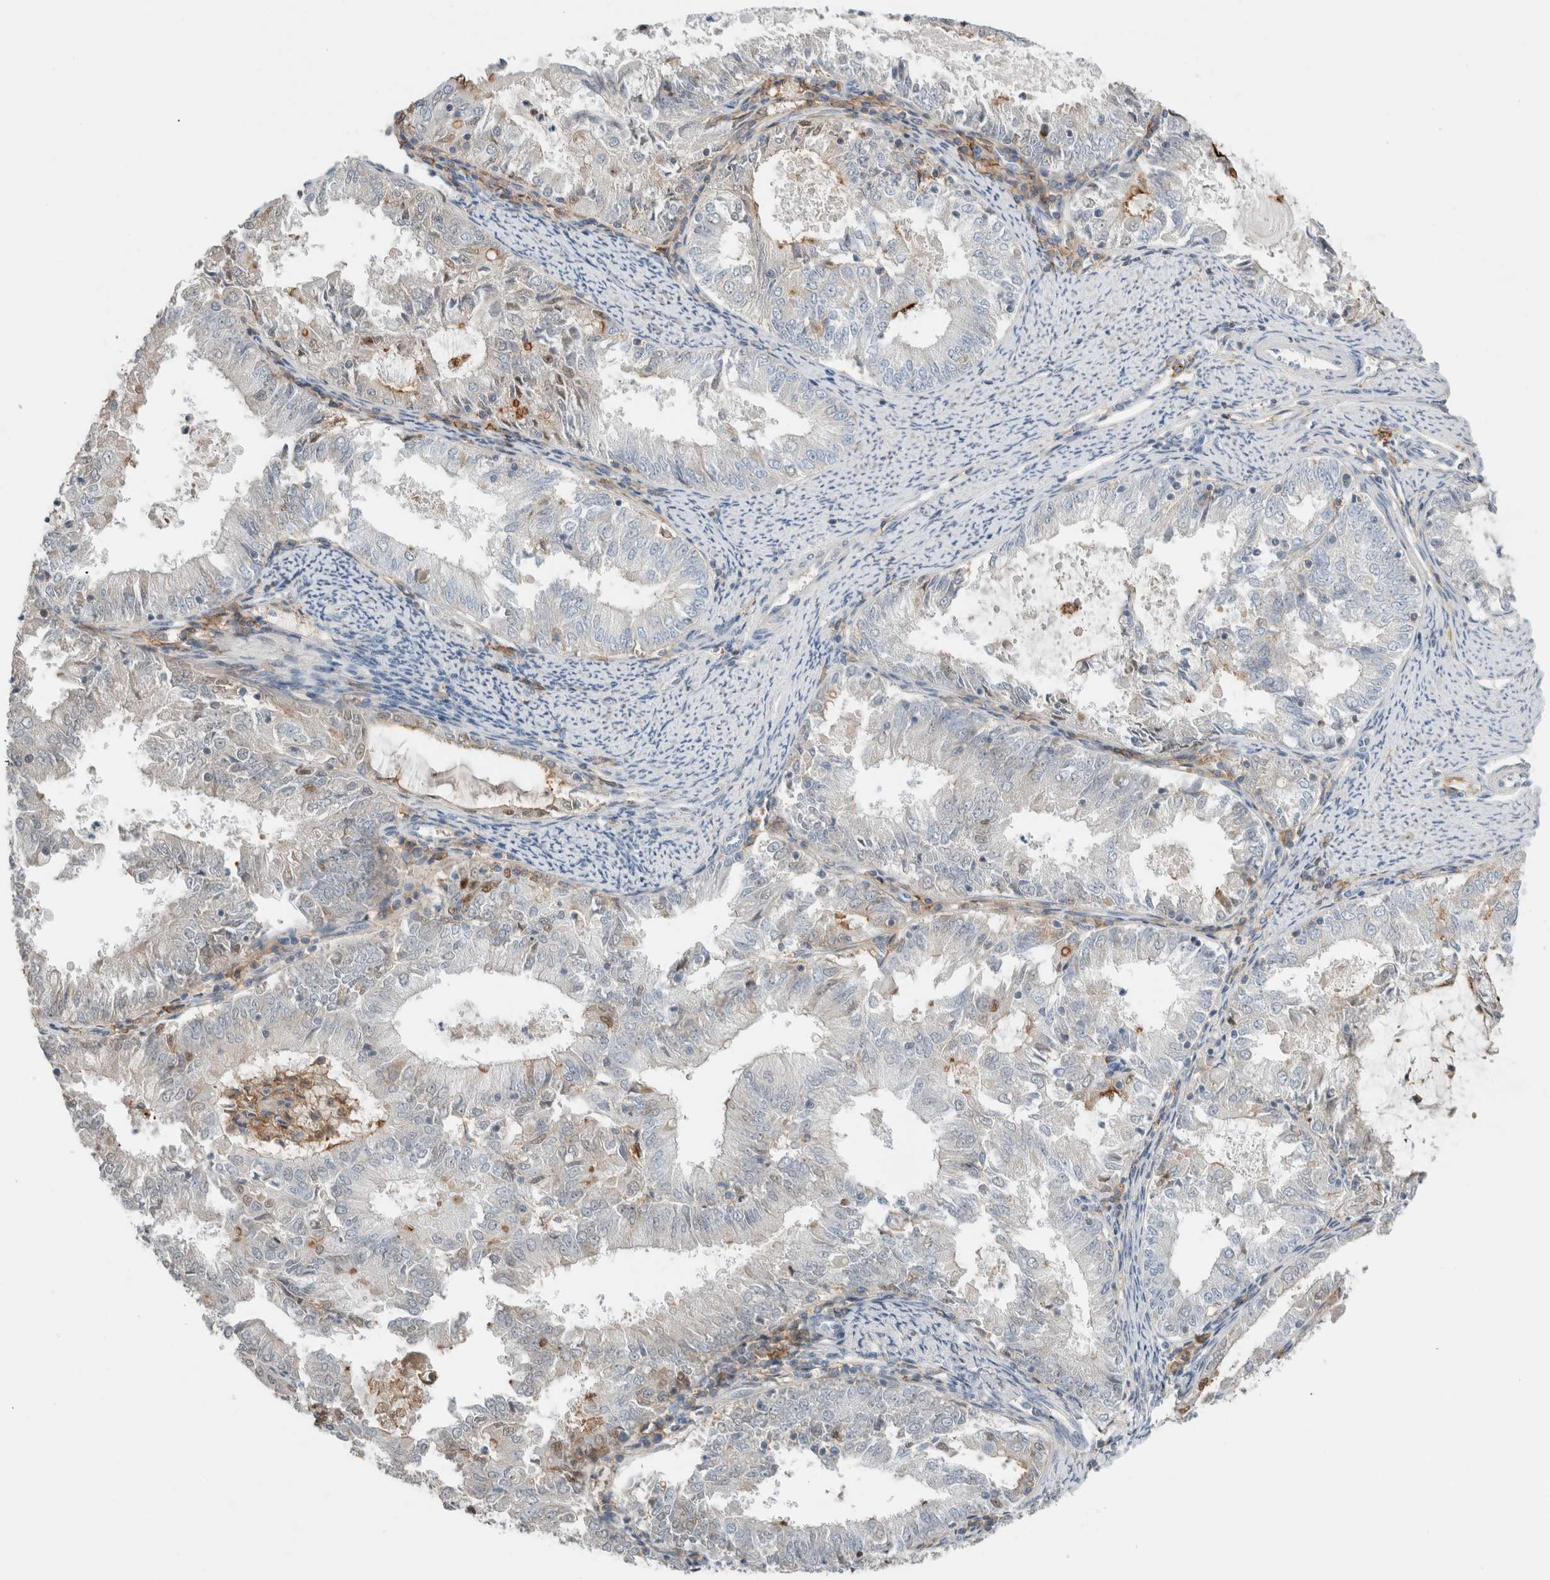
{"staining": {"intensity": "negative", "quantity": "none", "location": "none"}, "tissue": "endometrial cancer", "cell_type": "Tumor cells", "image_type": "cancer", "snomed": [{"axis": "morphology", "description": "Adenocarcinoma, NOS"}, {"axis": "topography", "description": "Endometrium"}], "caption": "Protein analysis of adenocarcinoma (endometrial) displays no significant positivity in tumor cells.", "gene": "ERCC6L2", "patient": {"sex": "female", "age": 57}}